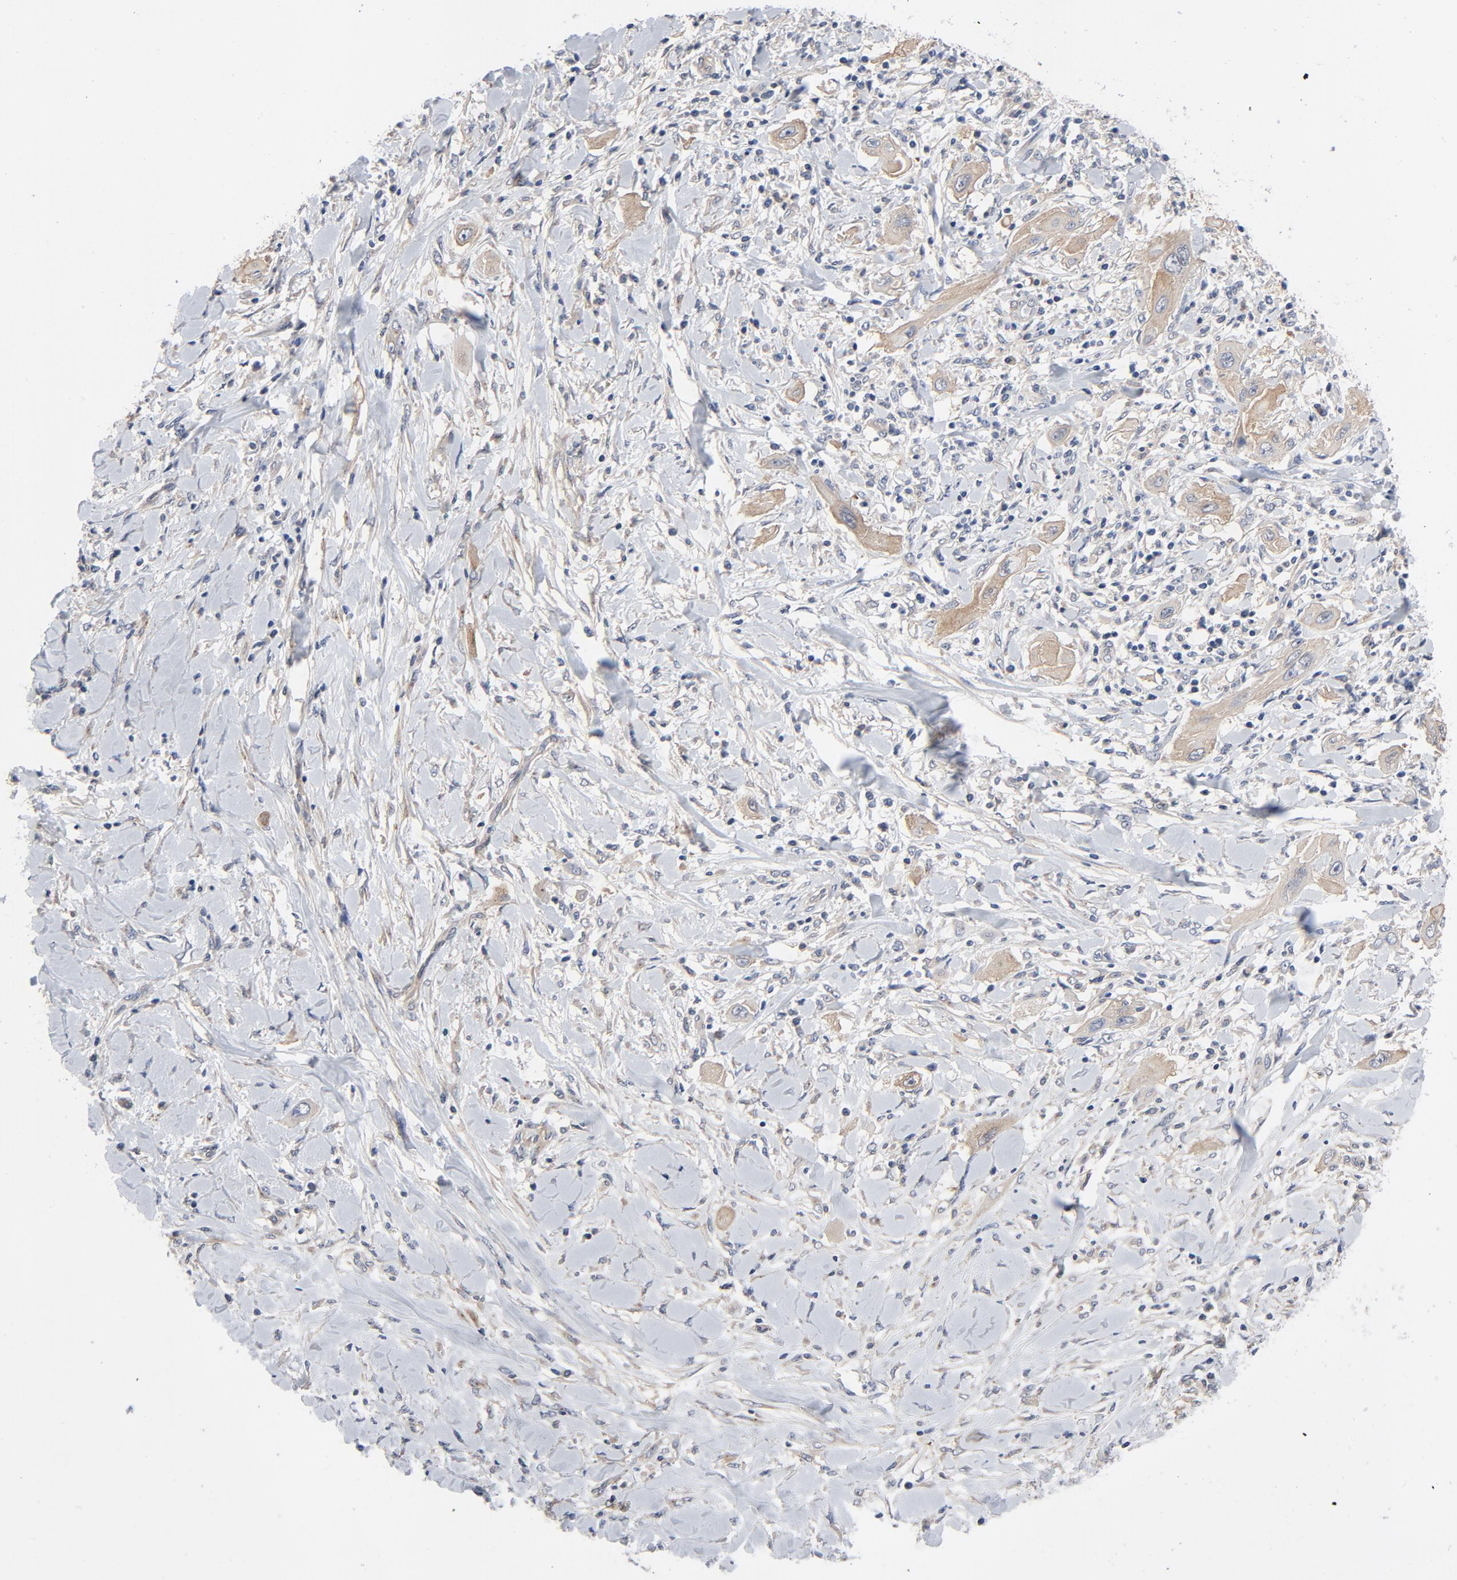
{"staining": {"intensity": "moderate", "quantity": ">75%", "location": "cytoplasmic/membranous"}, "tissue": "lung cancer", "cell_type": "Tumor cells", "image_type": "cancer", "snomed": [{"axis": "morphology", "description": "Squamous cell carcinoma, NOS"}, {"axis": "topography", "description": "Lung"}], "caption": "Human squamous cell carcinoma (lung) stained with a protein marker exhibits moderate staining in tumor cells.", "gene": "DYNLT3", "patient": {"sex": "female", "age": 47}}